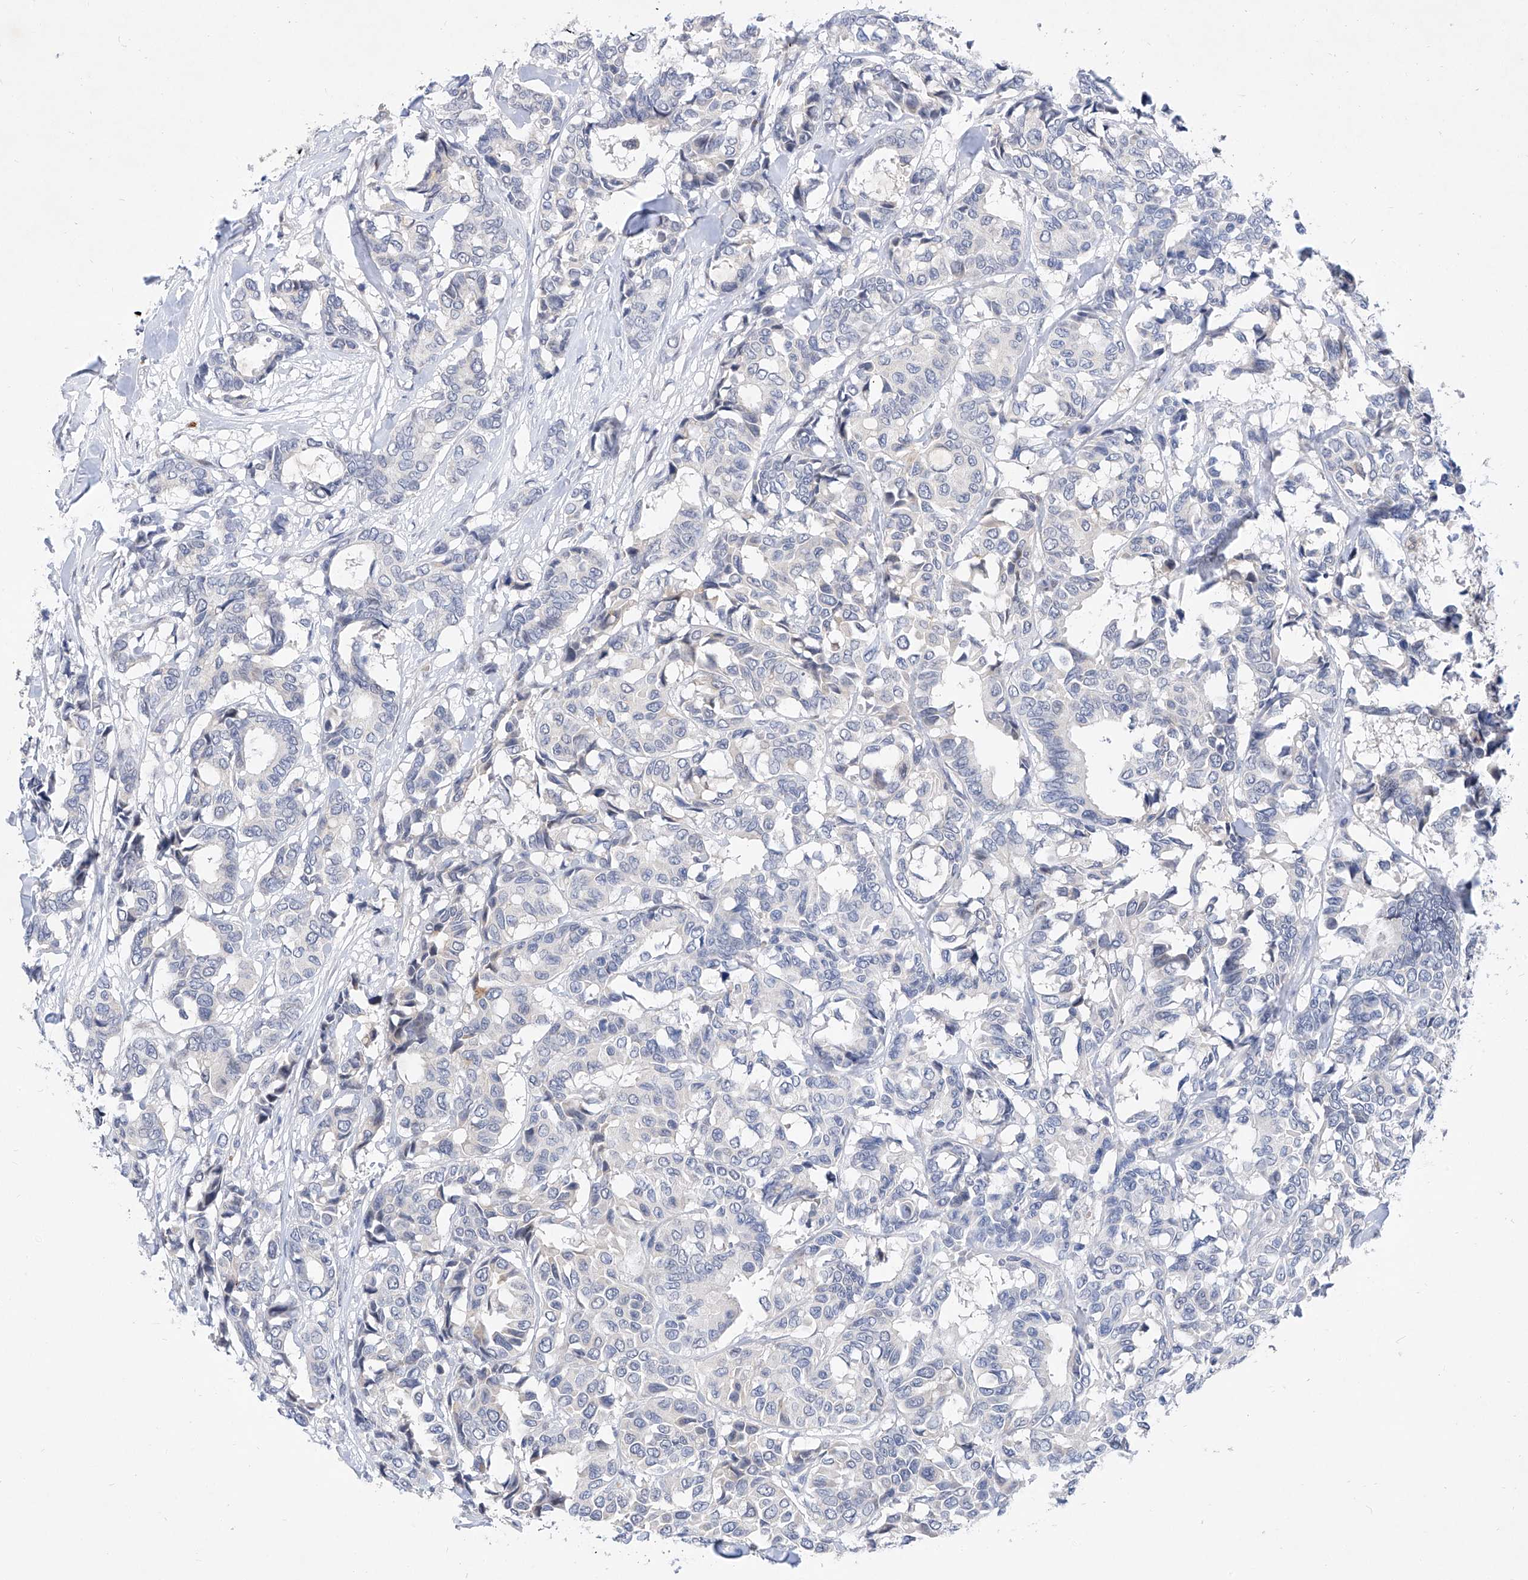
{"staining": {"intensity": "negative", "quantity": "none", "location": "none"}, "tissue": "breast cancer", "cell_type": "Tumor cells", "image_type": "cancer", "snomed": [{"axis": "morphology", "description": "Duct carcinoma"}, {"axis": "topography", "description": "Breast"}], "caption": "This photomicrograph is of breast intraductal carcinoma stained with immunohistochemistry (IHC) to label a protein in brown with the nuclei are counter-stained blue. There is no positivity in tumor cells.", "gene": "BPTF", "patient": {"sex": "female", "age": 87}}